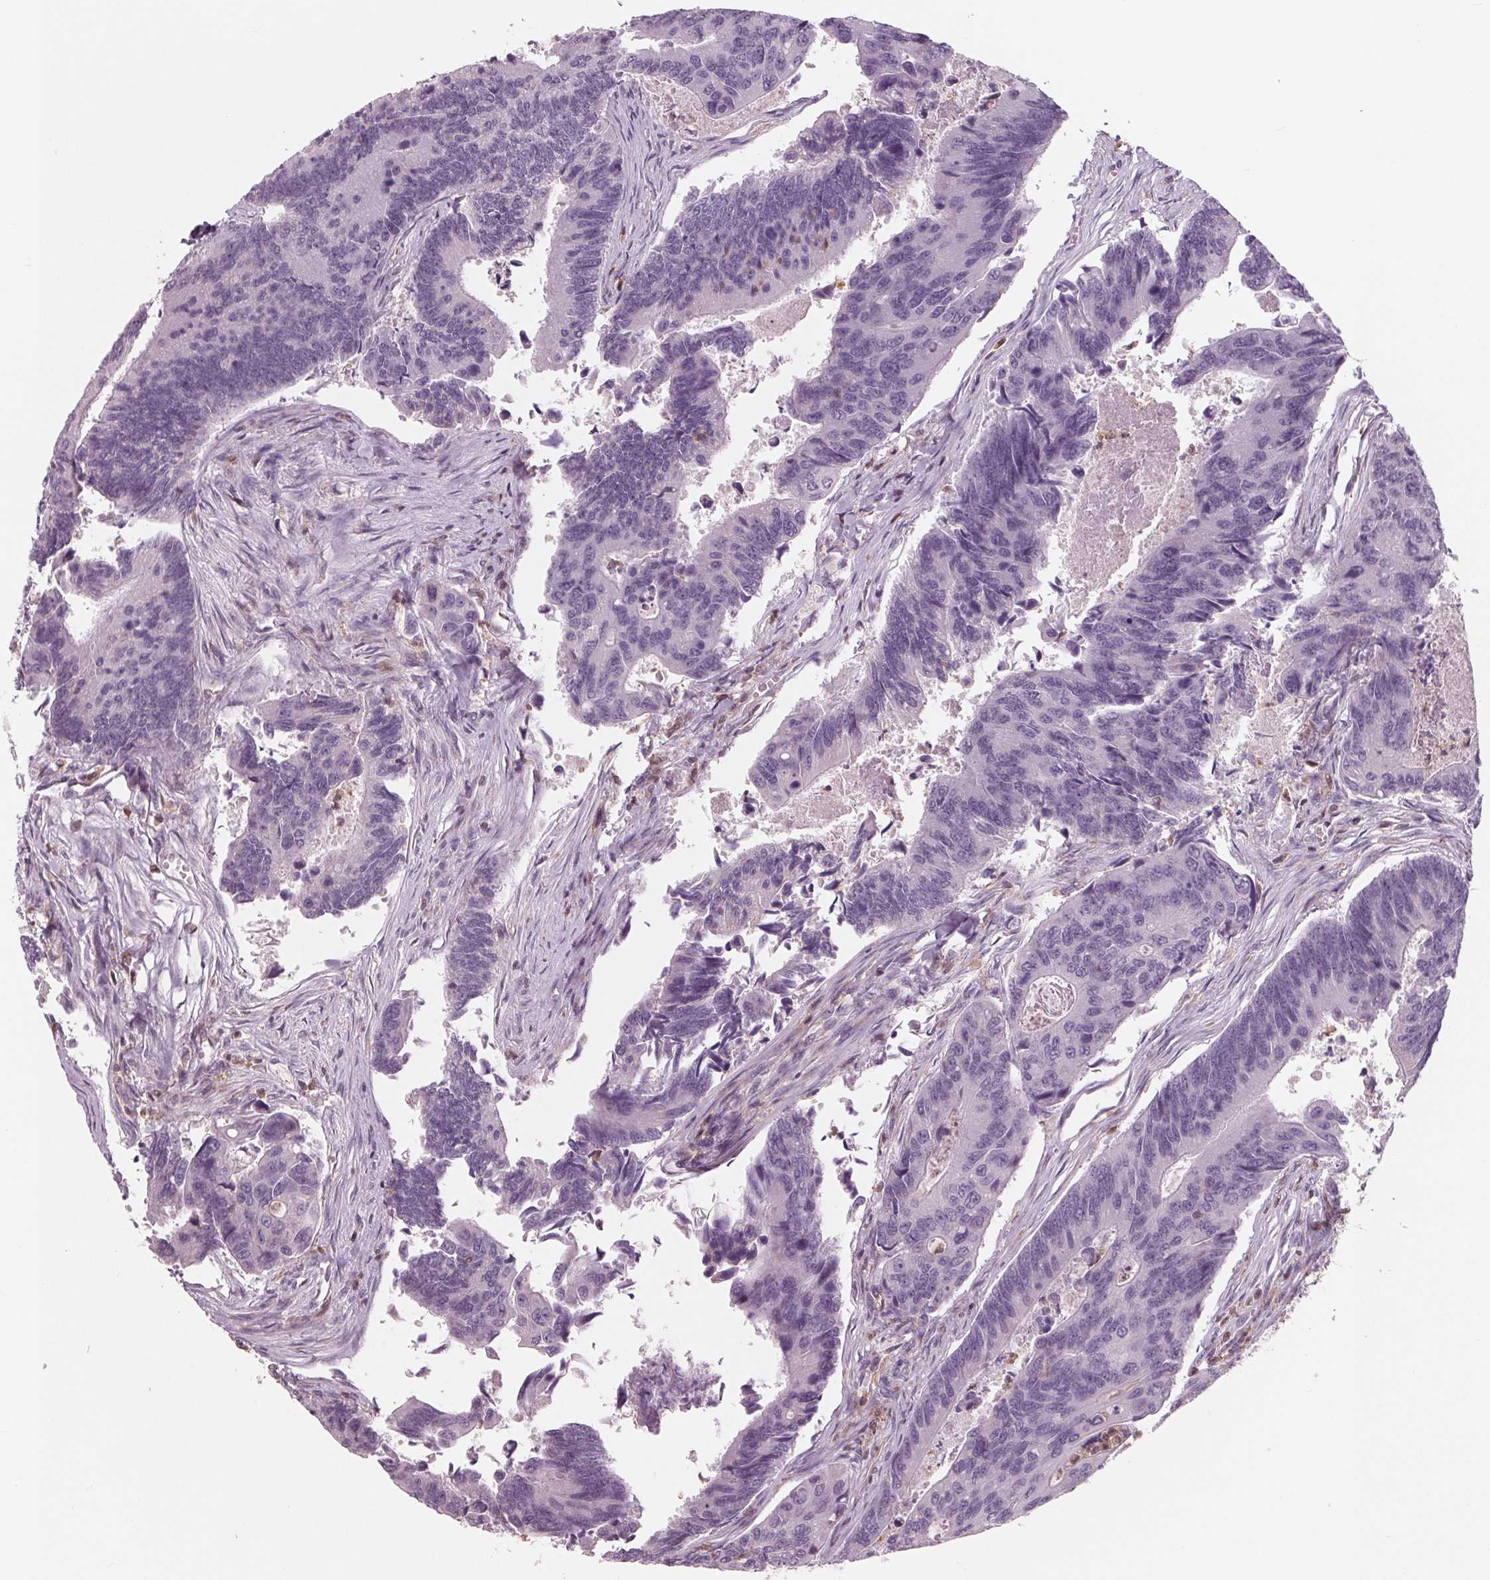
{"staining": {"intensity": "negative", "quantity": "none", "location": "none"}, "tissue": "colorectal cancer", "cell_type": "Tumor cells", "image_type": "cancer", "snomed": [{"axis": "morphology", "description": "Adenocarcinoma, NOS"}, {"axis": "topography", "description": "Colon"}], "caption": "High power microscopy photomicrograph of an IHC histopathology image of adenocarcinoma (colorectal), revealing no significant staining in tumor cells.", "gene": "ARHGAP25", "patient": {"sex": "female", "age": 67}}